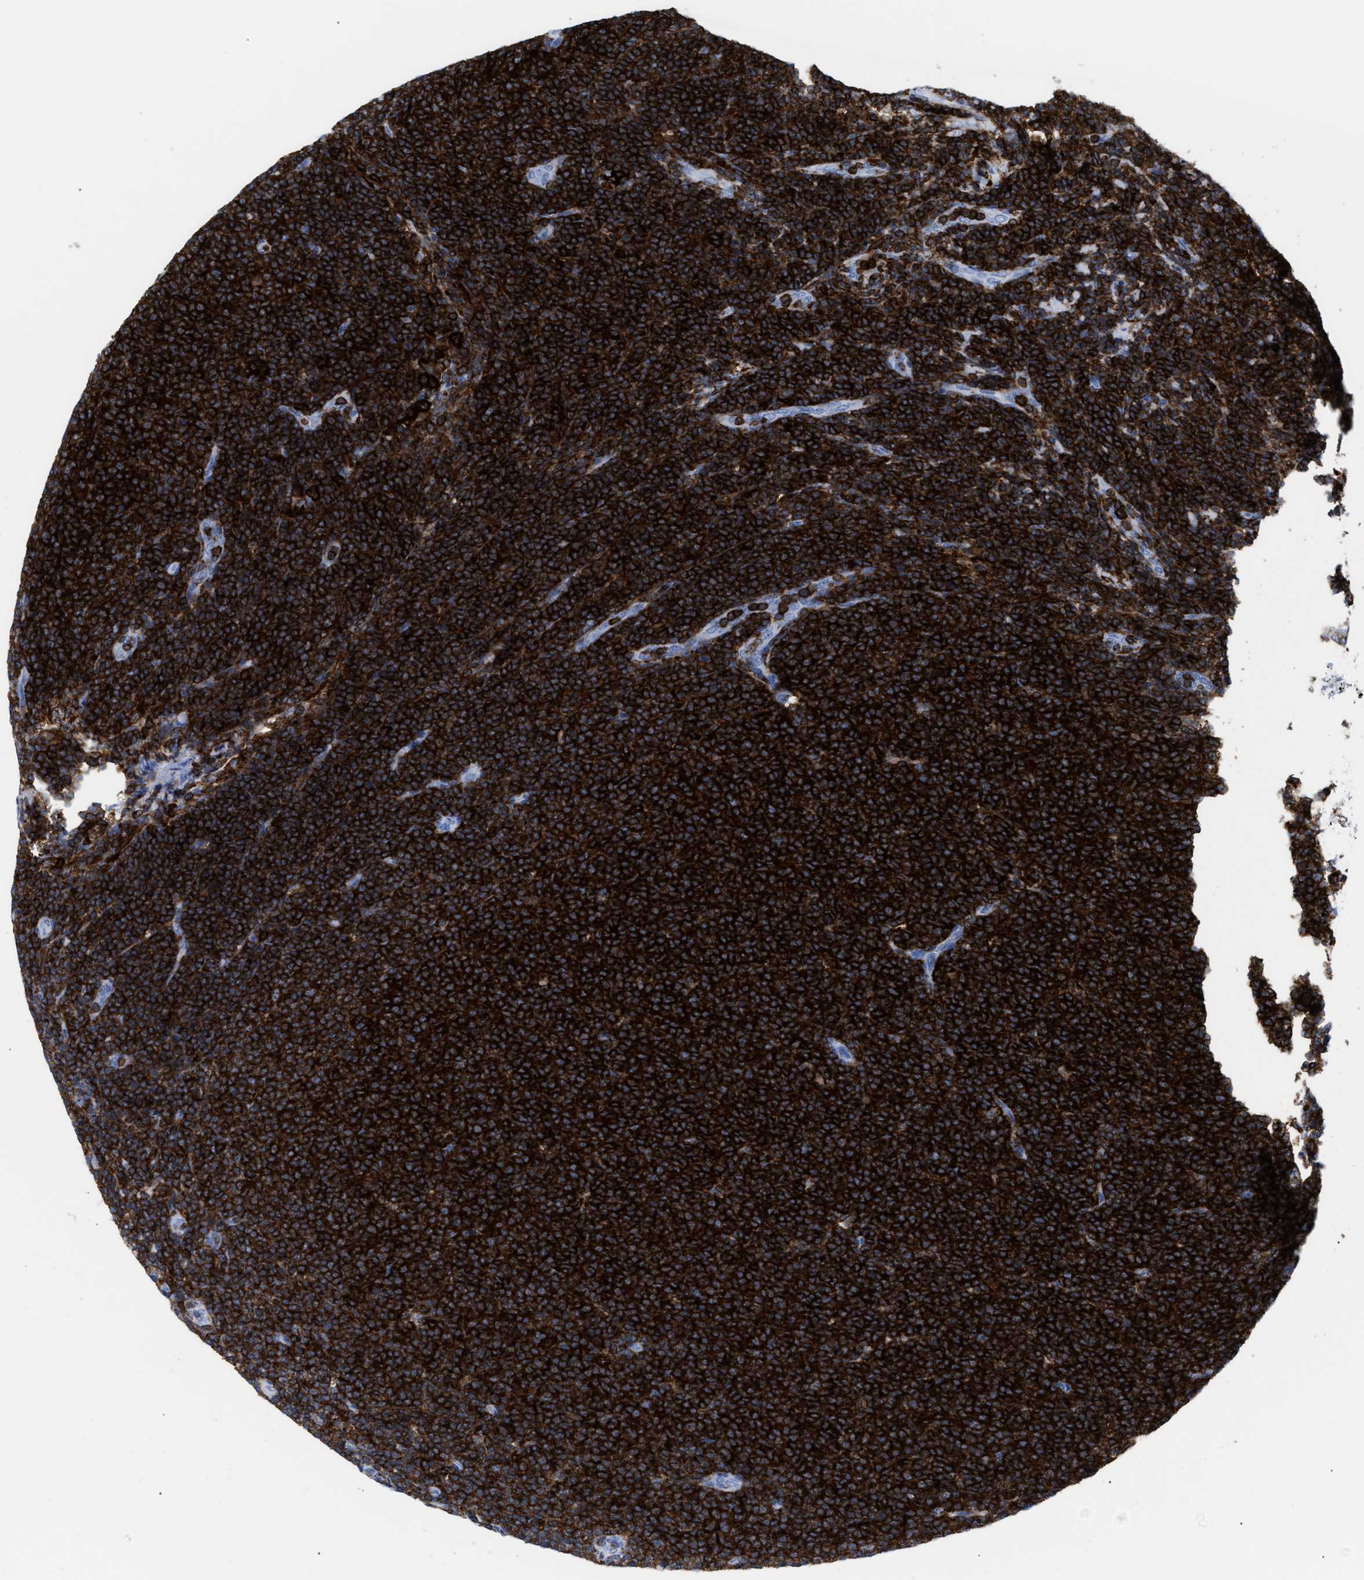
{"staining": {"intensity": "strong", "quantity": ">75%", "location": "cytoplasmic/membranous"}, "tissue": "lymphoma", "cell_type": "Tumor cells", "image_type": "cancer", "snomed": [{"axis": "morphology", "description": "Malignant lymphoma, non-Hodgkin's type, Low grade"}, {"axis": "topography", "description": "Lymph node"}], "caption": "Immunohistochemical staining of human lymphoma shows high levels of strong cytoplasmic/membranous positivity in approximately >75% of tumor cells.", "gene": "LCP1", "patient": {"sex": "male", "age": 66}}